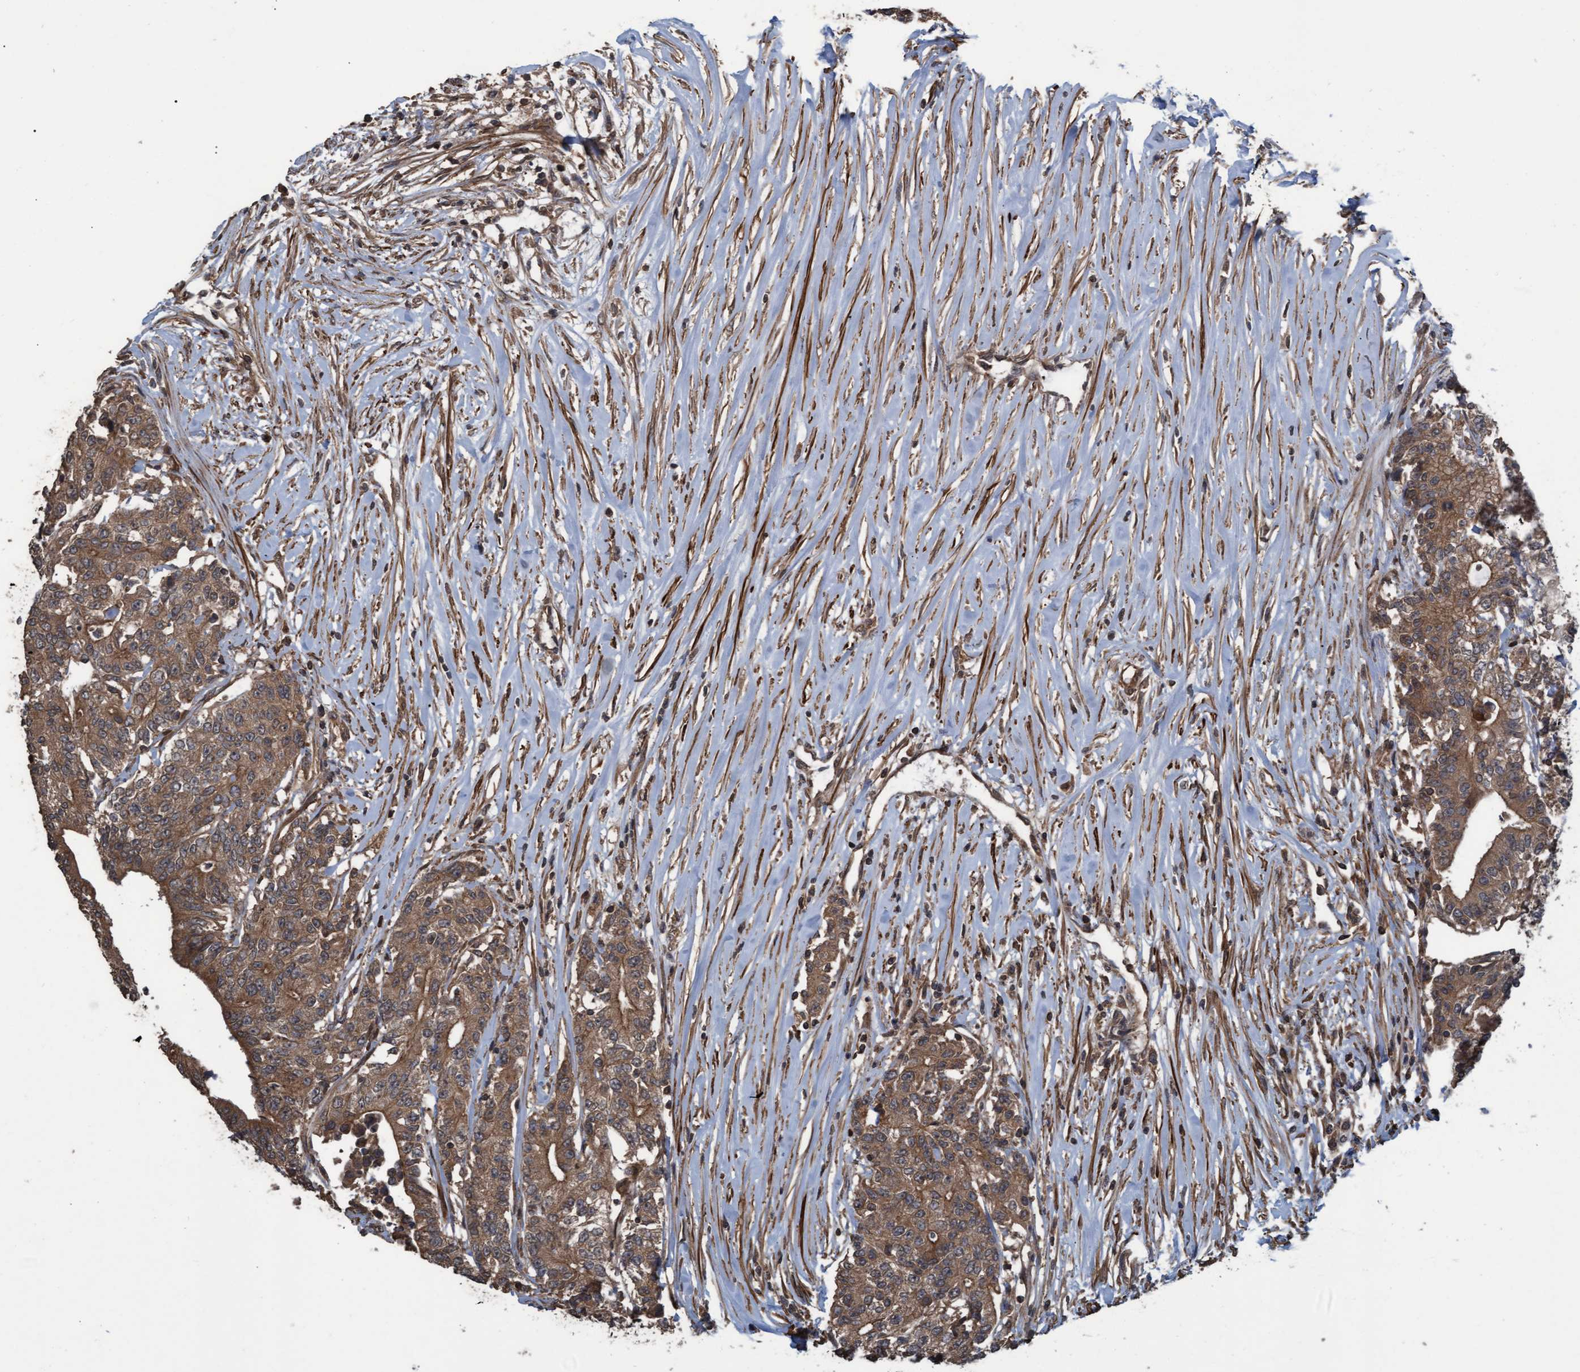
{"staining": {"intensity": "moderate", "quantity": ">75%", "location": "cytoplasmic/membranous"}, "tissue": "colorectal cancer", "cell_type": "Tumor cells", "image_type": "cancer", "snomed": [{"axis": "morphology", "description": "Adenocarcinoma, NOS"}, {"axis": "topography", "description": "Colon"}], "caption": "Colorectal cancer stained with immunohistochemistry exhibits moderate cytoplasmic/membranous expression in about >75% of tumor cells. Nuclei are stained in blue.", "gene": "GGT6", "patient": {"sex": "female", "age": 77}}